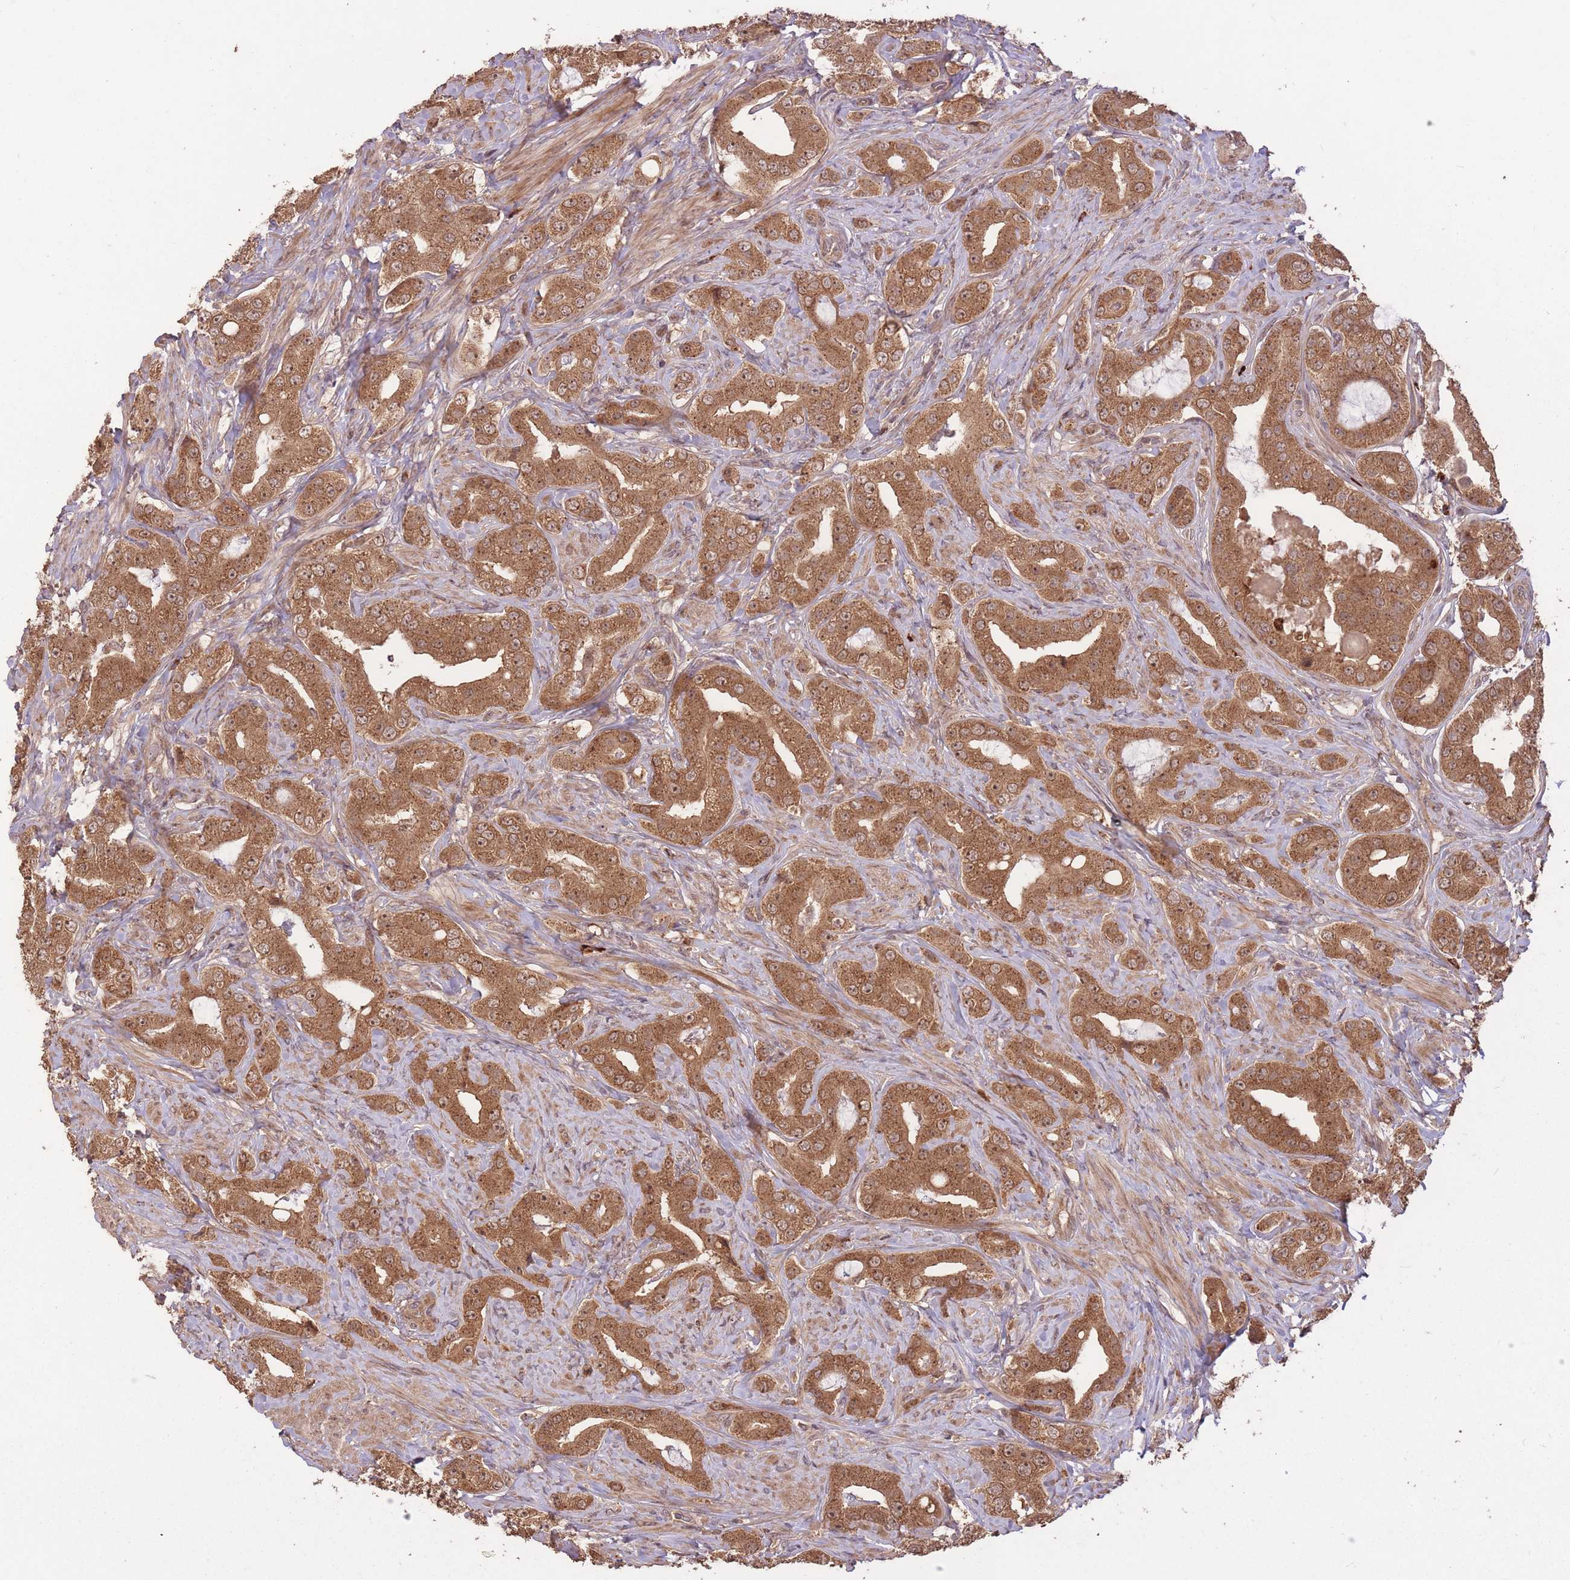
{"staining": {"intensity": "moderate", "quantity": ">75%", "location": "cytoplasmic/membranous,nuclear"}, "tissue": "prostate cancer", "cell_type": "Tumor cells", "image_type": "cancer", "snomed": [{"axis": "morphology", "description": "Adenocarcinoma, High grade"}, {"axis": "topography", "description": "Prostate"}], "caption": "A brown stain highlights moderate cytoplasmic/membranous and nuclear expression of a protein in prostate high-grade adenocarcinoma tumor cells.", "gene": "ERBB3", "patient": {"sex": "male", "age": 63}}